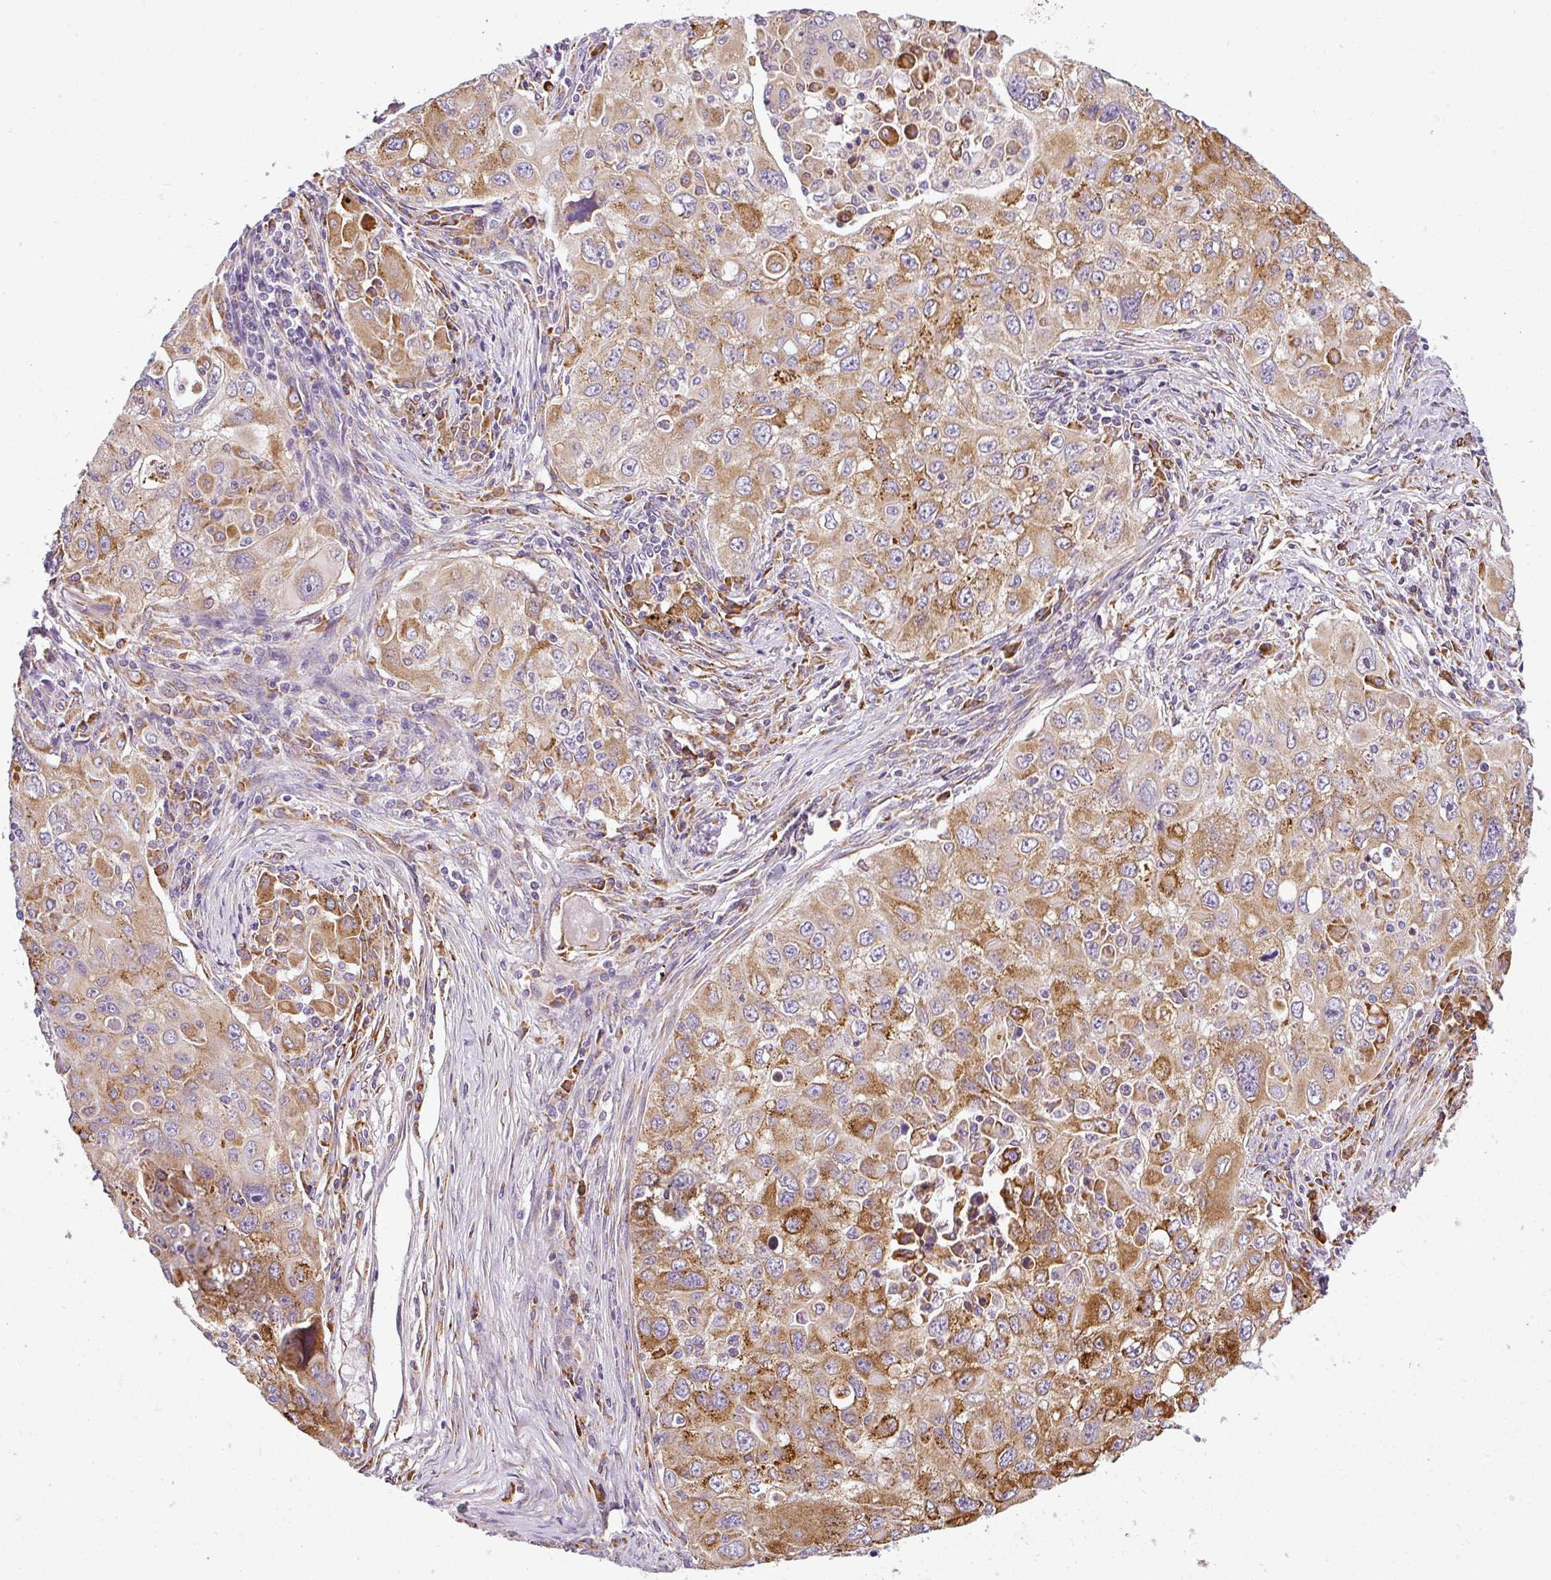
{"staining": {"intensity": "moderate", "quantity": ">75%", "location": "cytoplasmic/membranous"}, "tissue": "lung cancer", "cell_type": "Tumor cells", "image_type": "cancer", "snomed": [{"axis": "morphology", "description": "Adenocarcinoma, NOS"}, {"axis": "morphology", "description": "Adenocarcinoma, metastatic, NOS"}, {"axis": "topography", "description": "Lymph node"}, {"axis": "topography", "description": "Lung"}], "caption": "An immunohistochemistry (IHC) micrograph of tumor tissue is shown. Protein staining in brown highlights moderate cytoplasmic/membranous positivity in lung metastatic adenocarcinoma within tumor cells.", "gene": "ANKRD18A", "patient": {"sex": "female", "age": 42}}